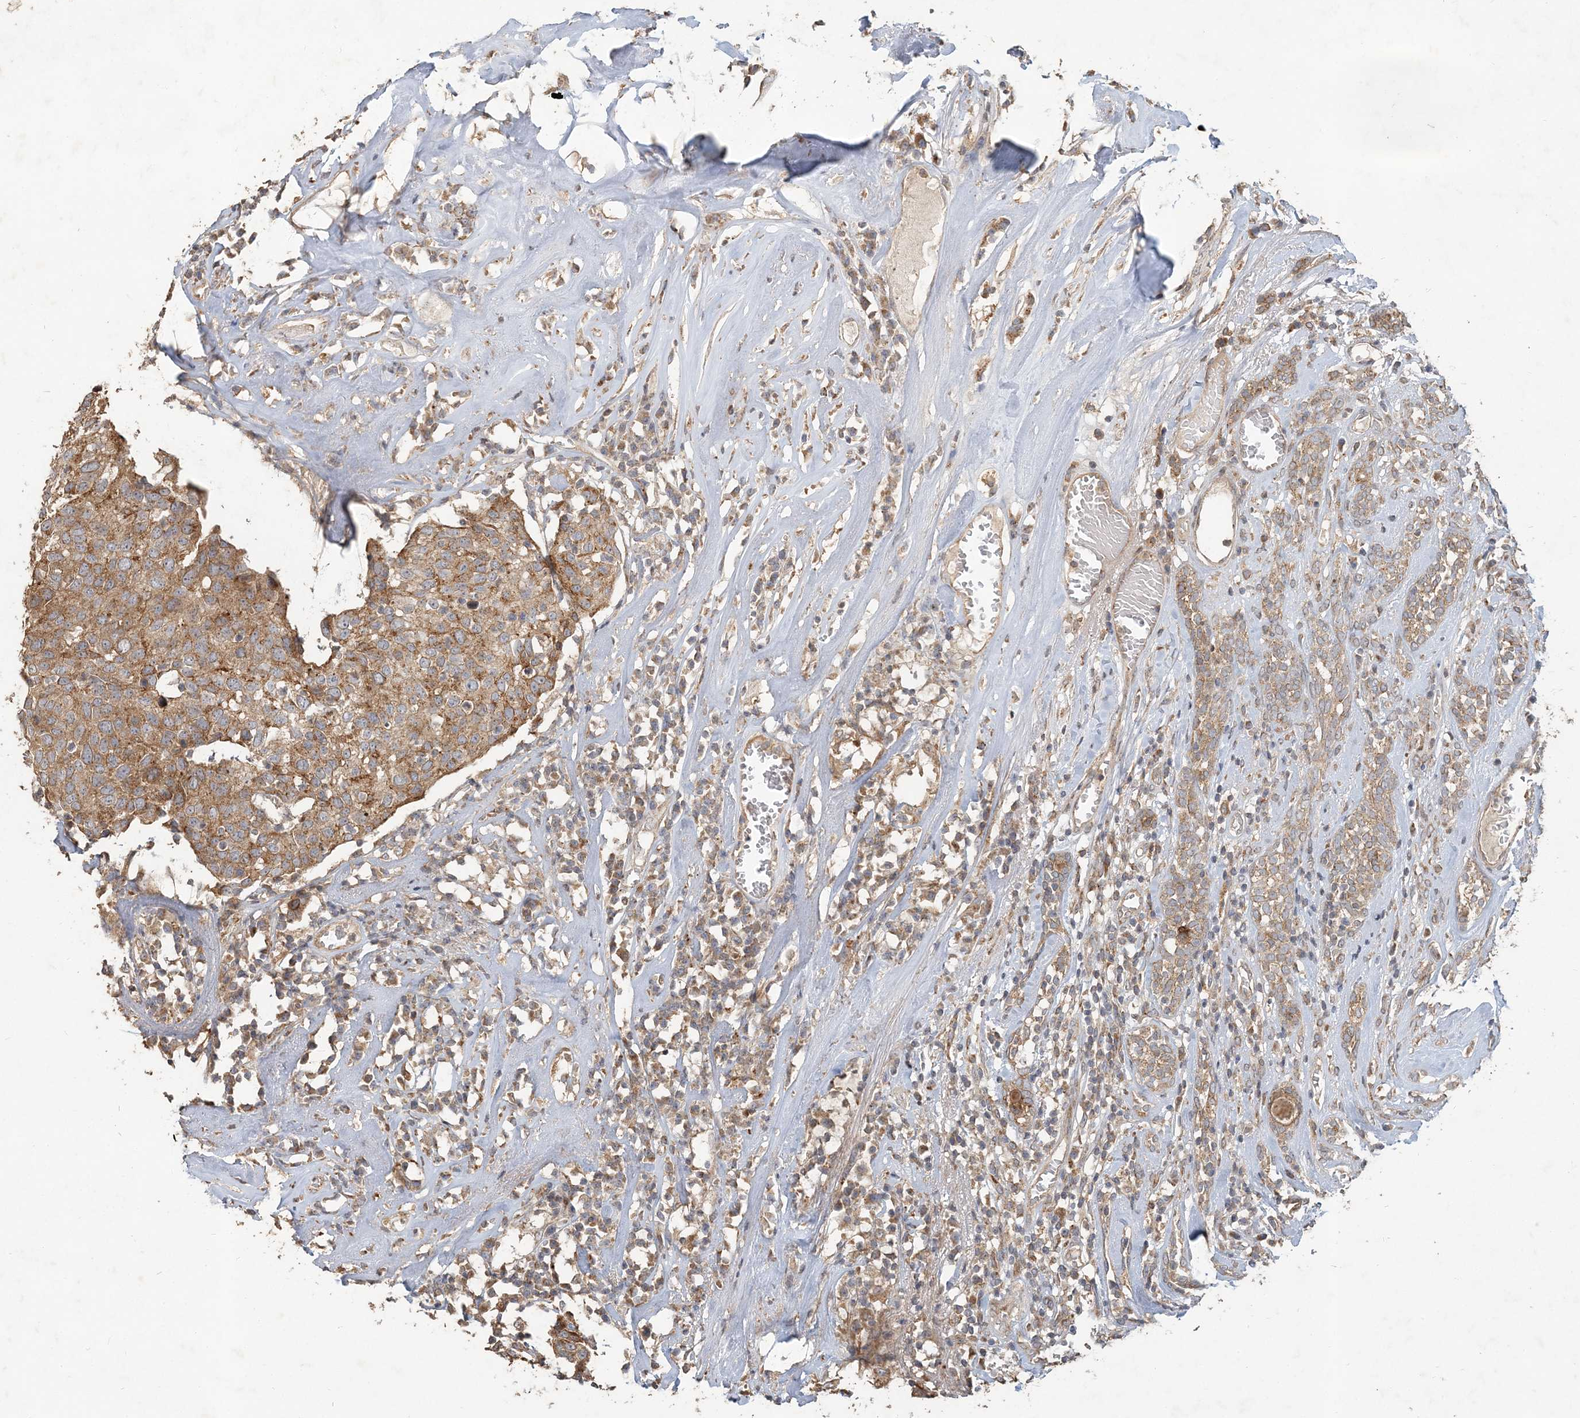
{"staining": {"intensity": "moderate", "quantity": ">75%", "location": "cytoplasmic/membranous"}, "tissue": "head and neck cancer", "cell_type": "Tumor cells", "image_type": "cancer", "snomed": [{"axis": "morphology", "description": "Adenocarcinoma, NOS"}, {"axis": "topography", "description": "Salivary gland"}, {"axis": "topography", "description": "Head-Neck"}], "caption": "DAB immunohistochemical staining of human adenocarcinoma (head and neck) shows moderate cytoplasmic/membranous protein expression in approximately >75% of tumor cells.", "gene": "RAB14", "patient": {"sex": "female", "age": 65}}